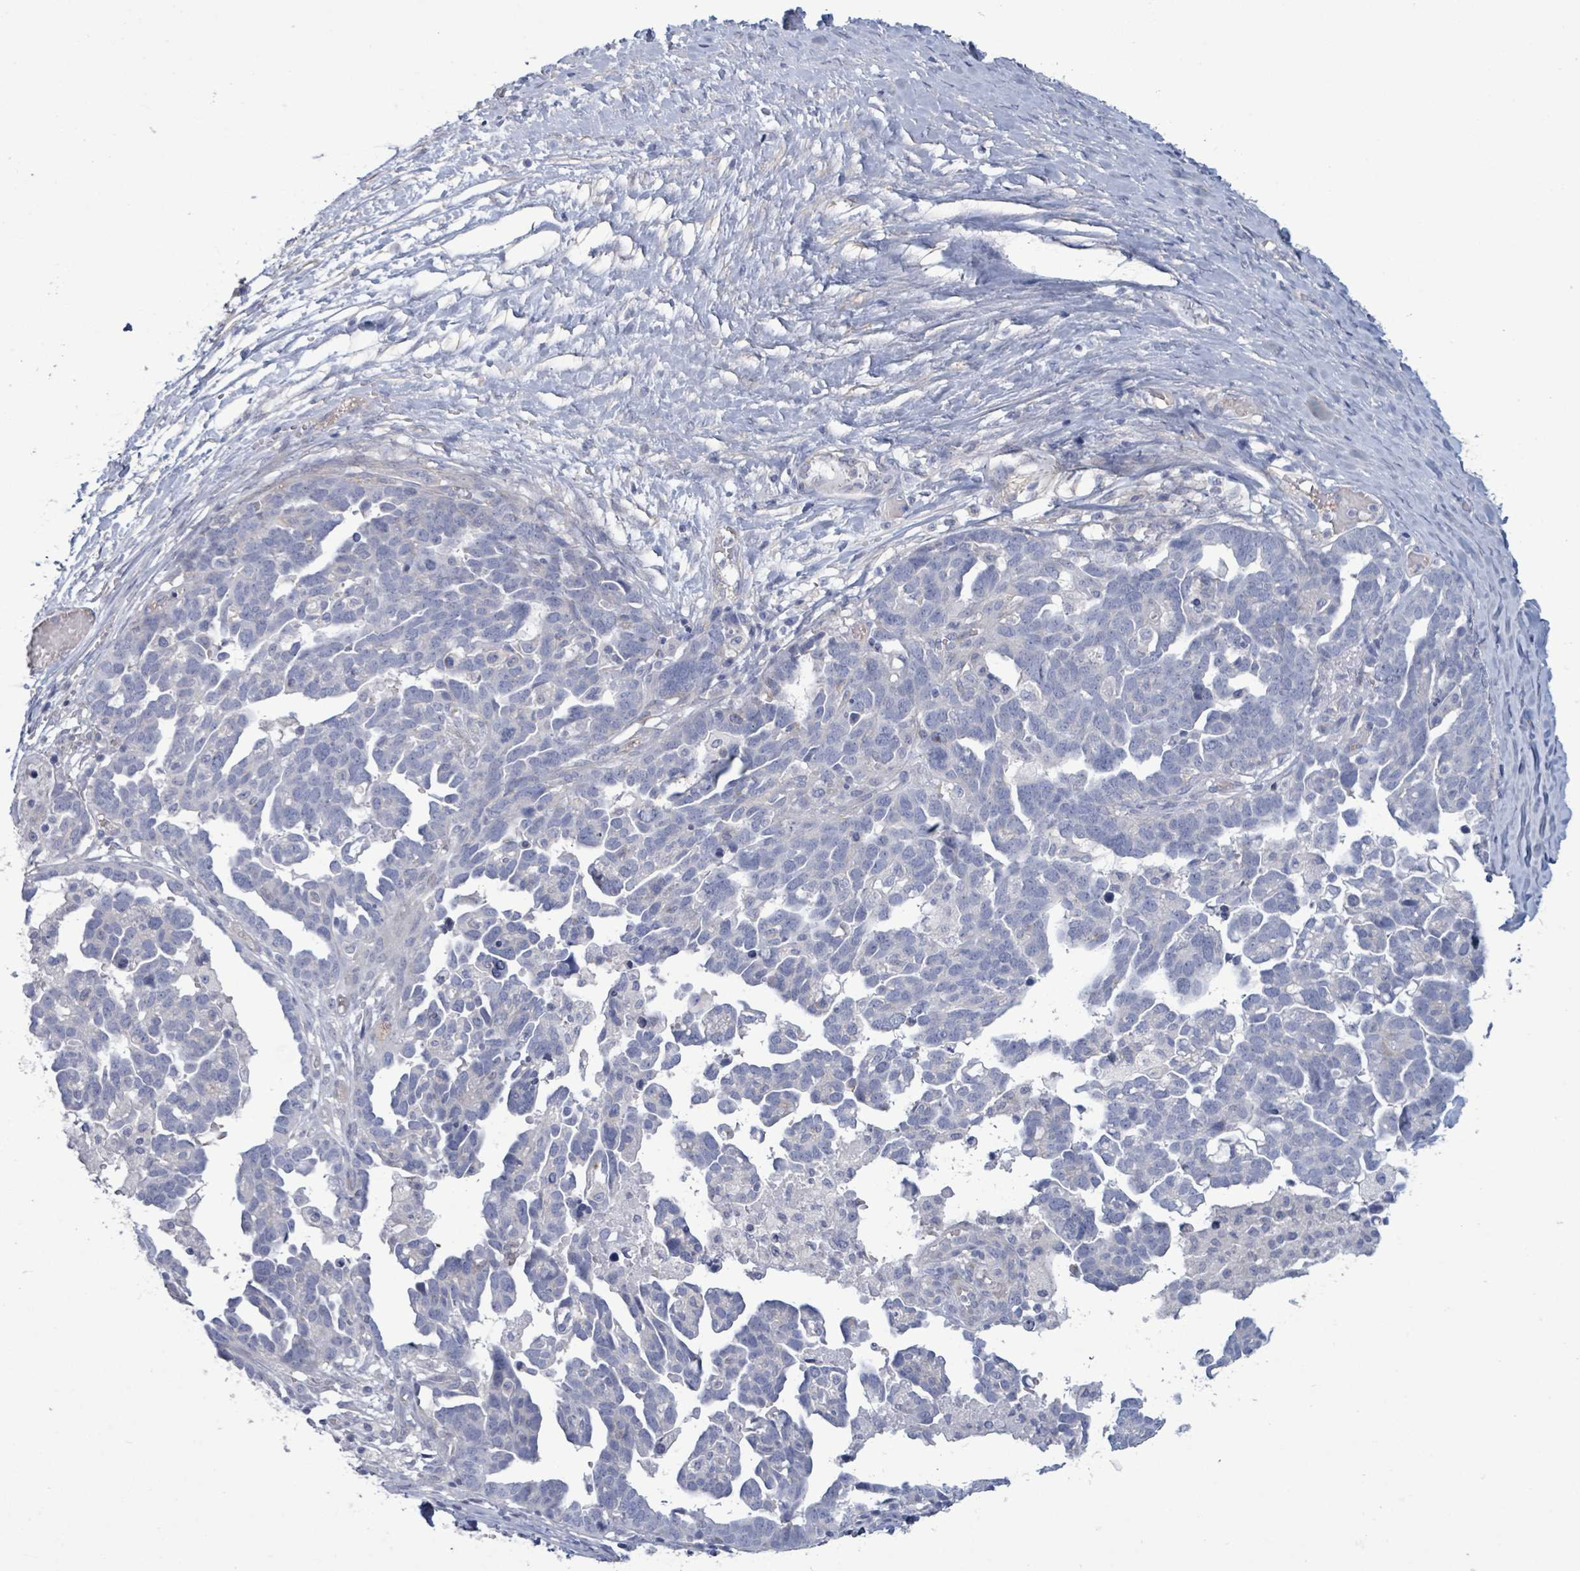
{"staining": {"intensity": "negative", "quantity": "none", "location": "none"}, "tissue": "ovarian cancer", "cell_type": "Tumor cells", "image_type": "cancer", "snomed": [{"axis": "morphology", "description": "Cystadenocarcinoma, serous, NOS"}, {"axis": "topography", "description": "Ovary"}], "caption": "Tumor cells are negative for protein expression in human ovarian cancer.", "gene": "PKLR", "patient": {"sex": "female", "age": 54}}